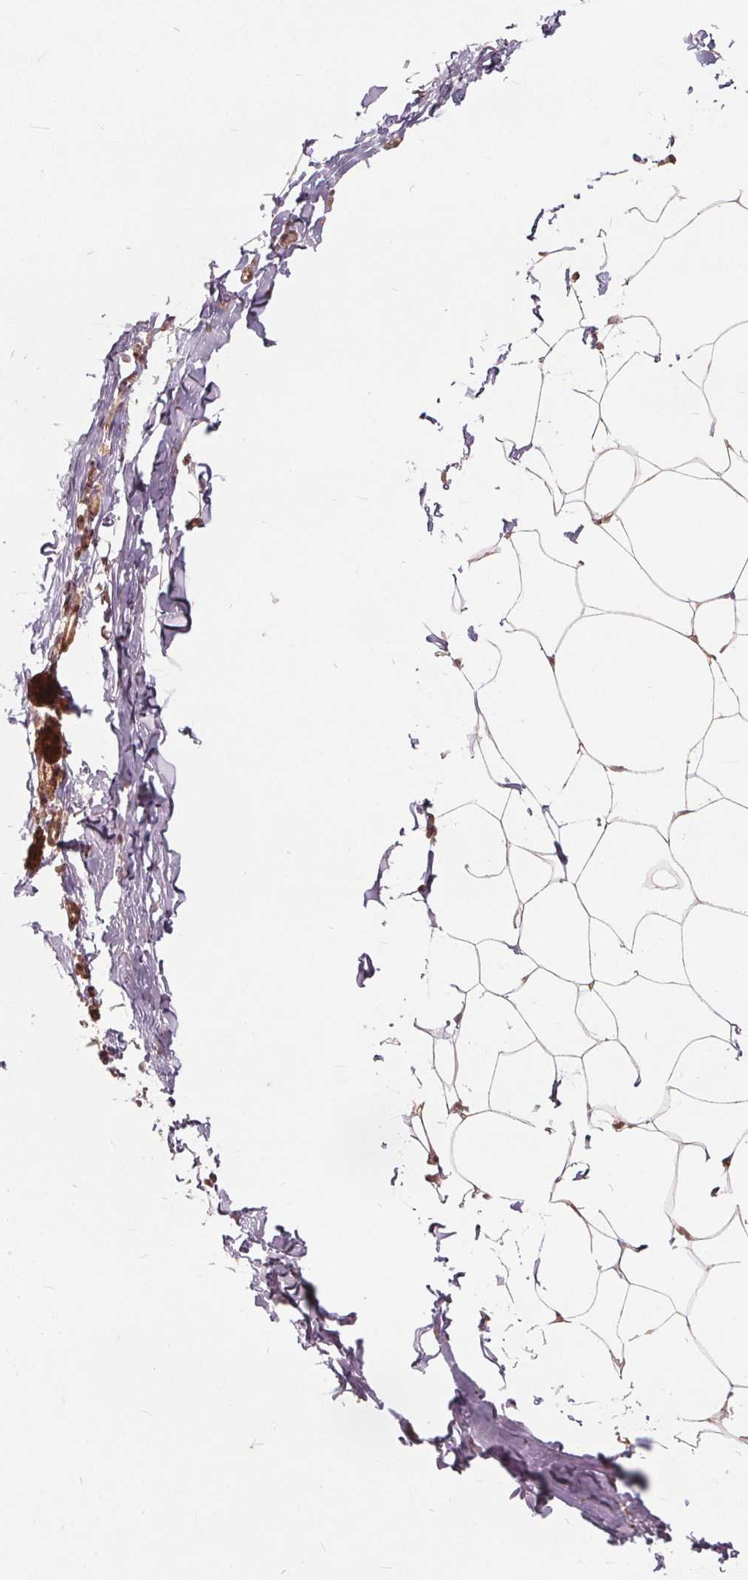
{"staining": {"intensity": "negative", "quantity": "none", "location": "none"}, "tissue": "breast", "cell_type": "Adipocytes", "image_type": "normal", "snomed": [{"axis": "morphology", "description": "Normal tissue, NOS"}, {"axis": "topography", "description": "Breast"}], "caption": "This micrograph is of benign breast stained with immunohistochemistry (IHC) to label a protein in brown with the nuclei are counter-stained blue. There is no expression in adipocytes. The staining was performed using DAB (3,3'-diaminobenzidine) to visualize the protein expression in brown, while the nuclei were stained in blue with hematoxylin (Magnification: 20x).", "gene": "PPP1CB", "patient": {"sex": "female", "age": 32}}